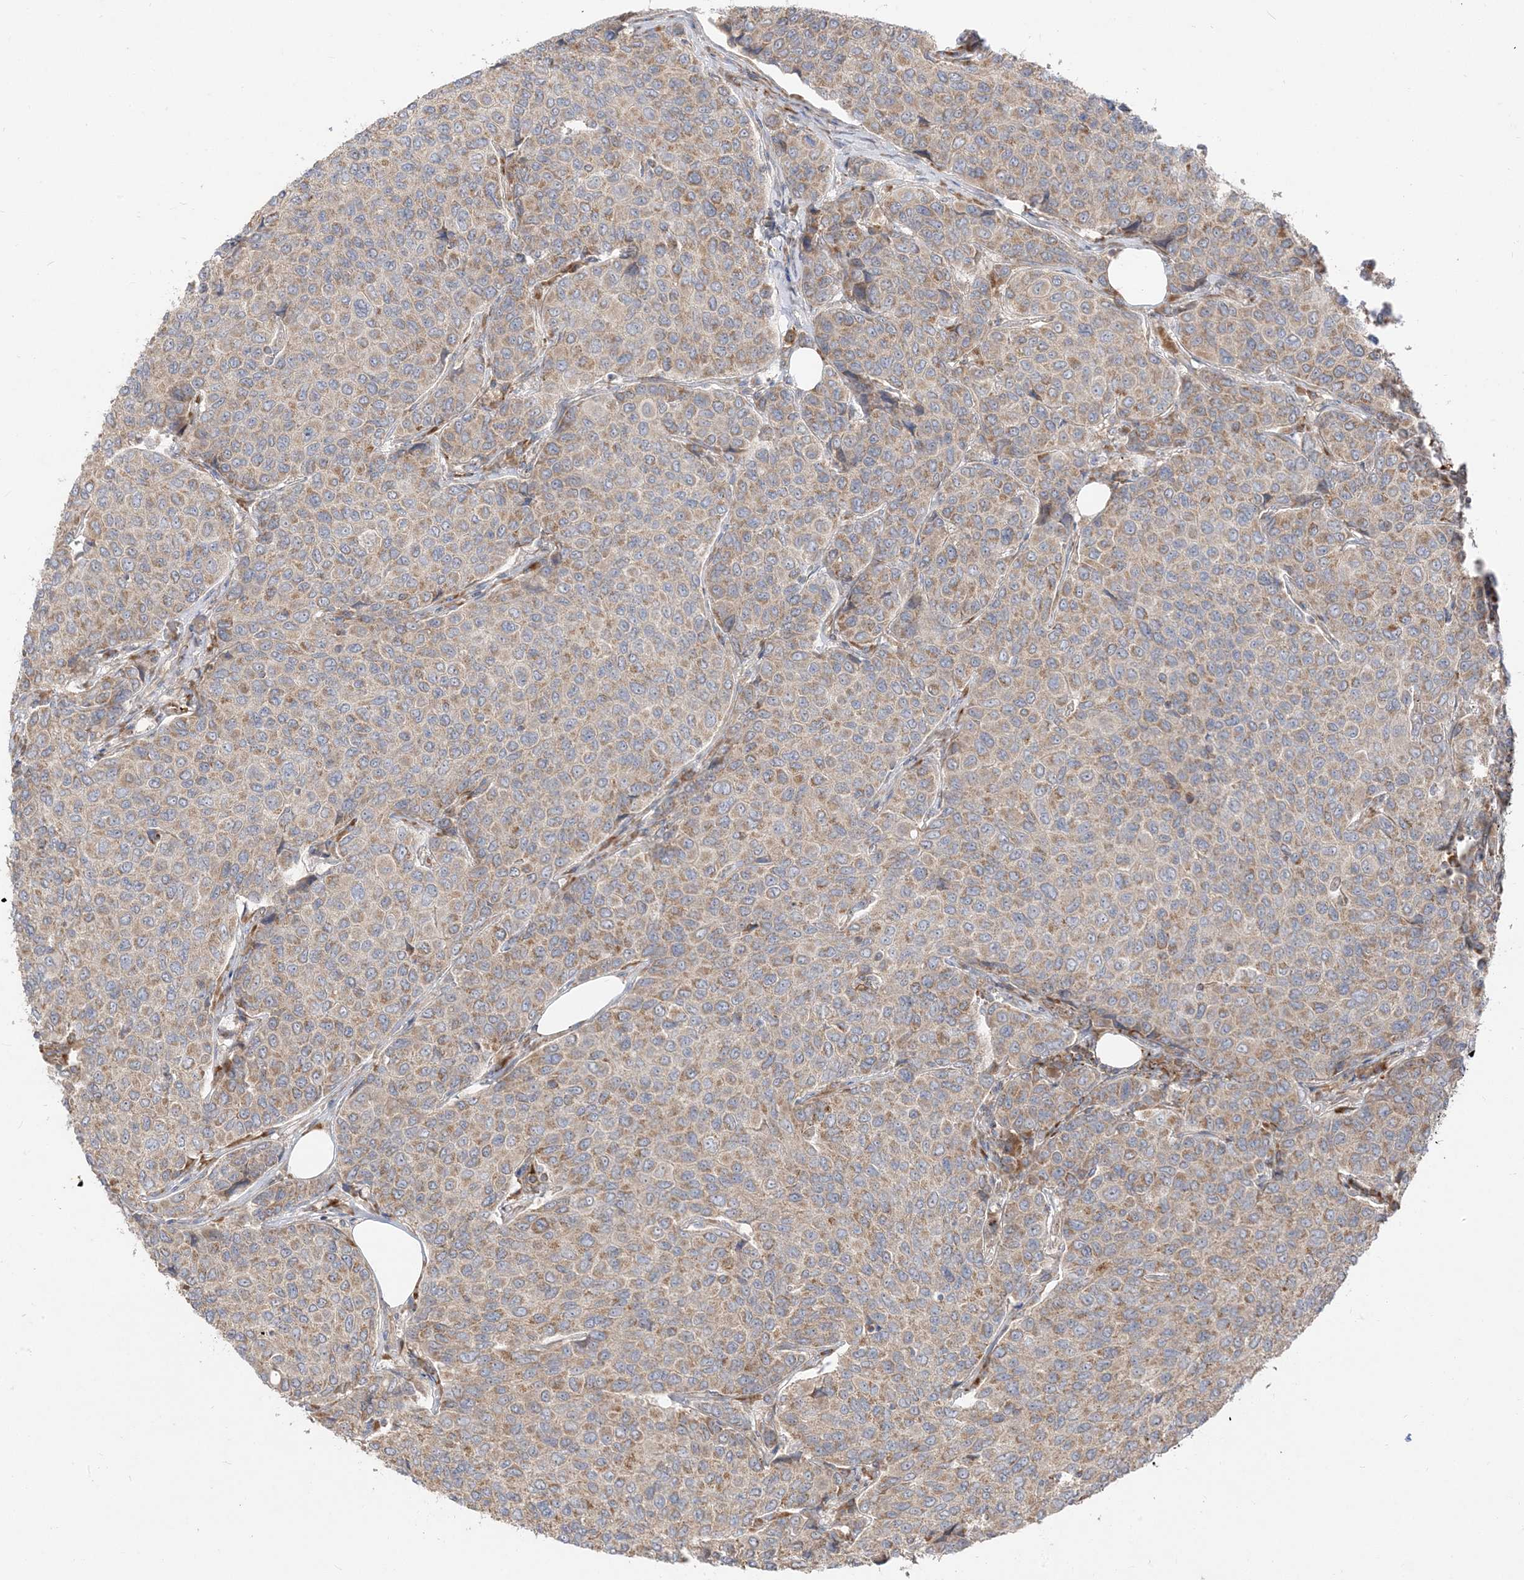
{"staining": {"intensity": "weak", "quantity": ">75%", "location": "cytoplasmic/membranous"}, "tissue": "breast cancer", "cell_type": "Tumor cells", "image_type": "cancer", "snomed": [{"axis": "morphology", "description": "Duct carcinoma"}, {"axis": "topography", "description": "Breast"}], "caption": "Breast cancer (intraductal carcinoma) tissue shows weak cytoplasmic/membranous staining in approximately >75% of tumor cells", "gene": "AARS2", "patient": {"sex": "female", "age": 55}}